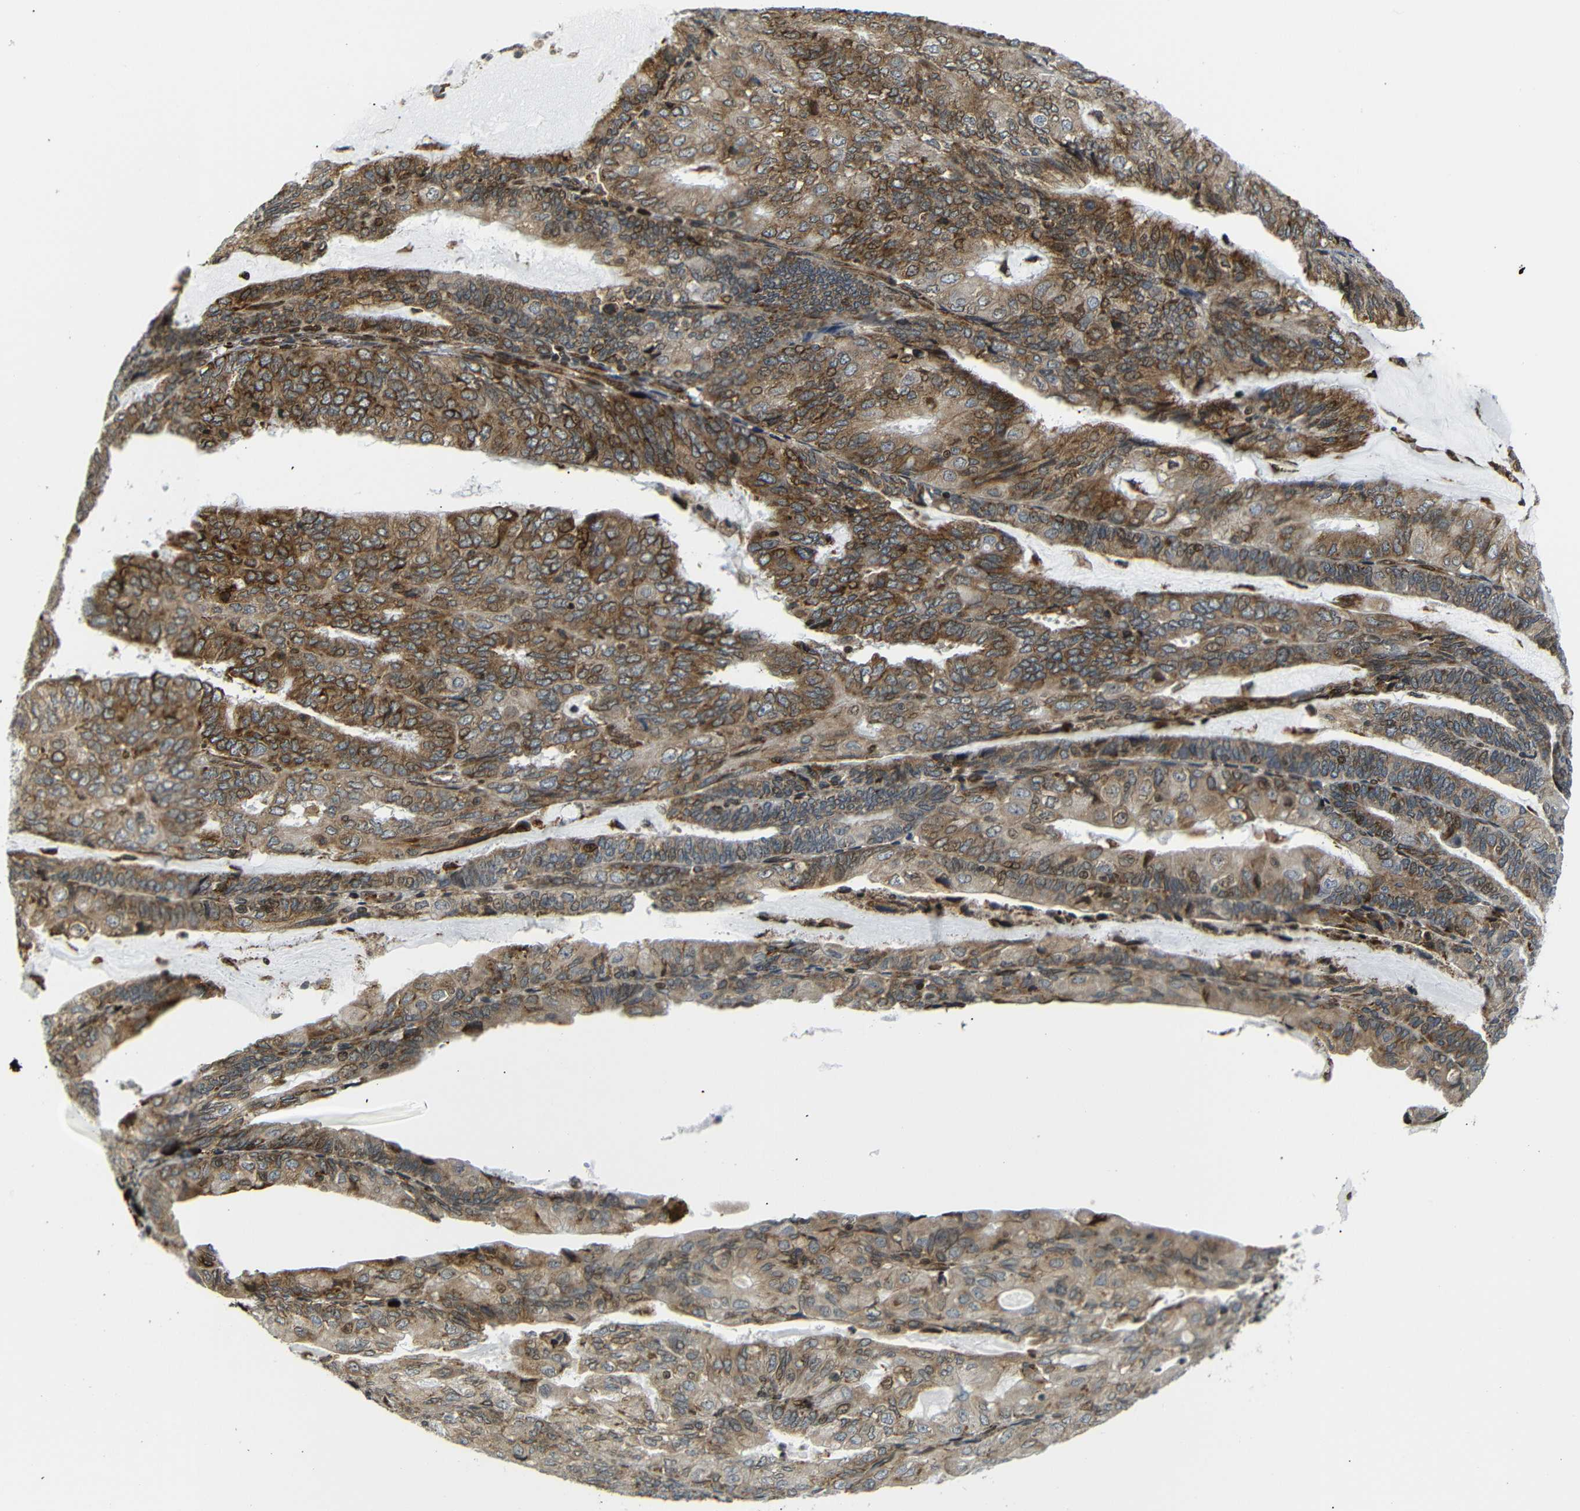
{"staining": {"intensity": "moderate", "quantity": ">75%", "location": "cytoplasmic/membranous"}, "tissue": "endometrial cancer", "cell_type": "Tumor cells", "image_type": "cancer", "snomed": [{"axis": "morphology", "description": "Adenocarcinoma, NOS"}, {"axis": "topography", "description": "Endometrium"}], "caption": "About >75% of tumor cells in human adenocarcinoma (endometrial) exhibit moderate cytoplasmic/membranous protein expression as visualized by brown immunohistochemical staining.", "gene": "SPCS2", "patient": {"sex": "female", "age": 81}}